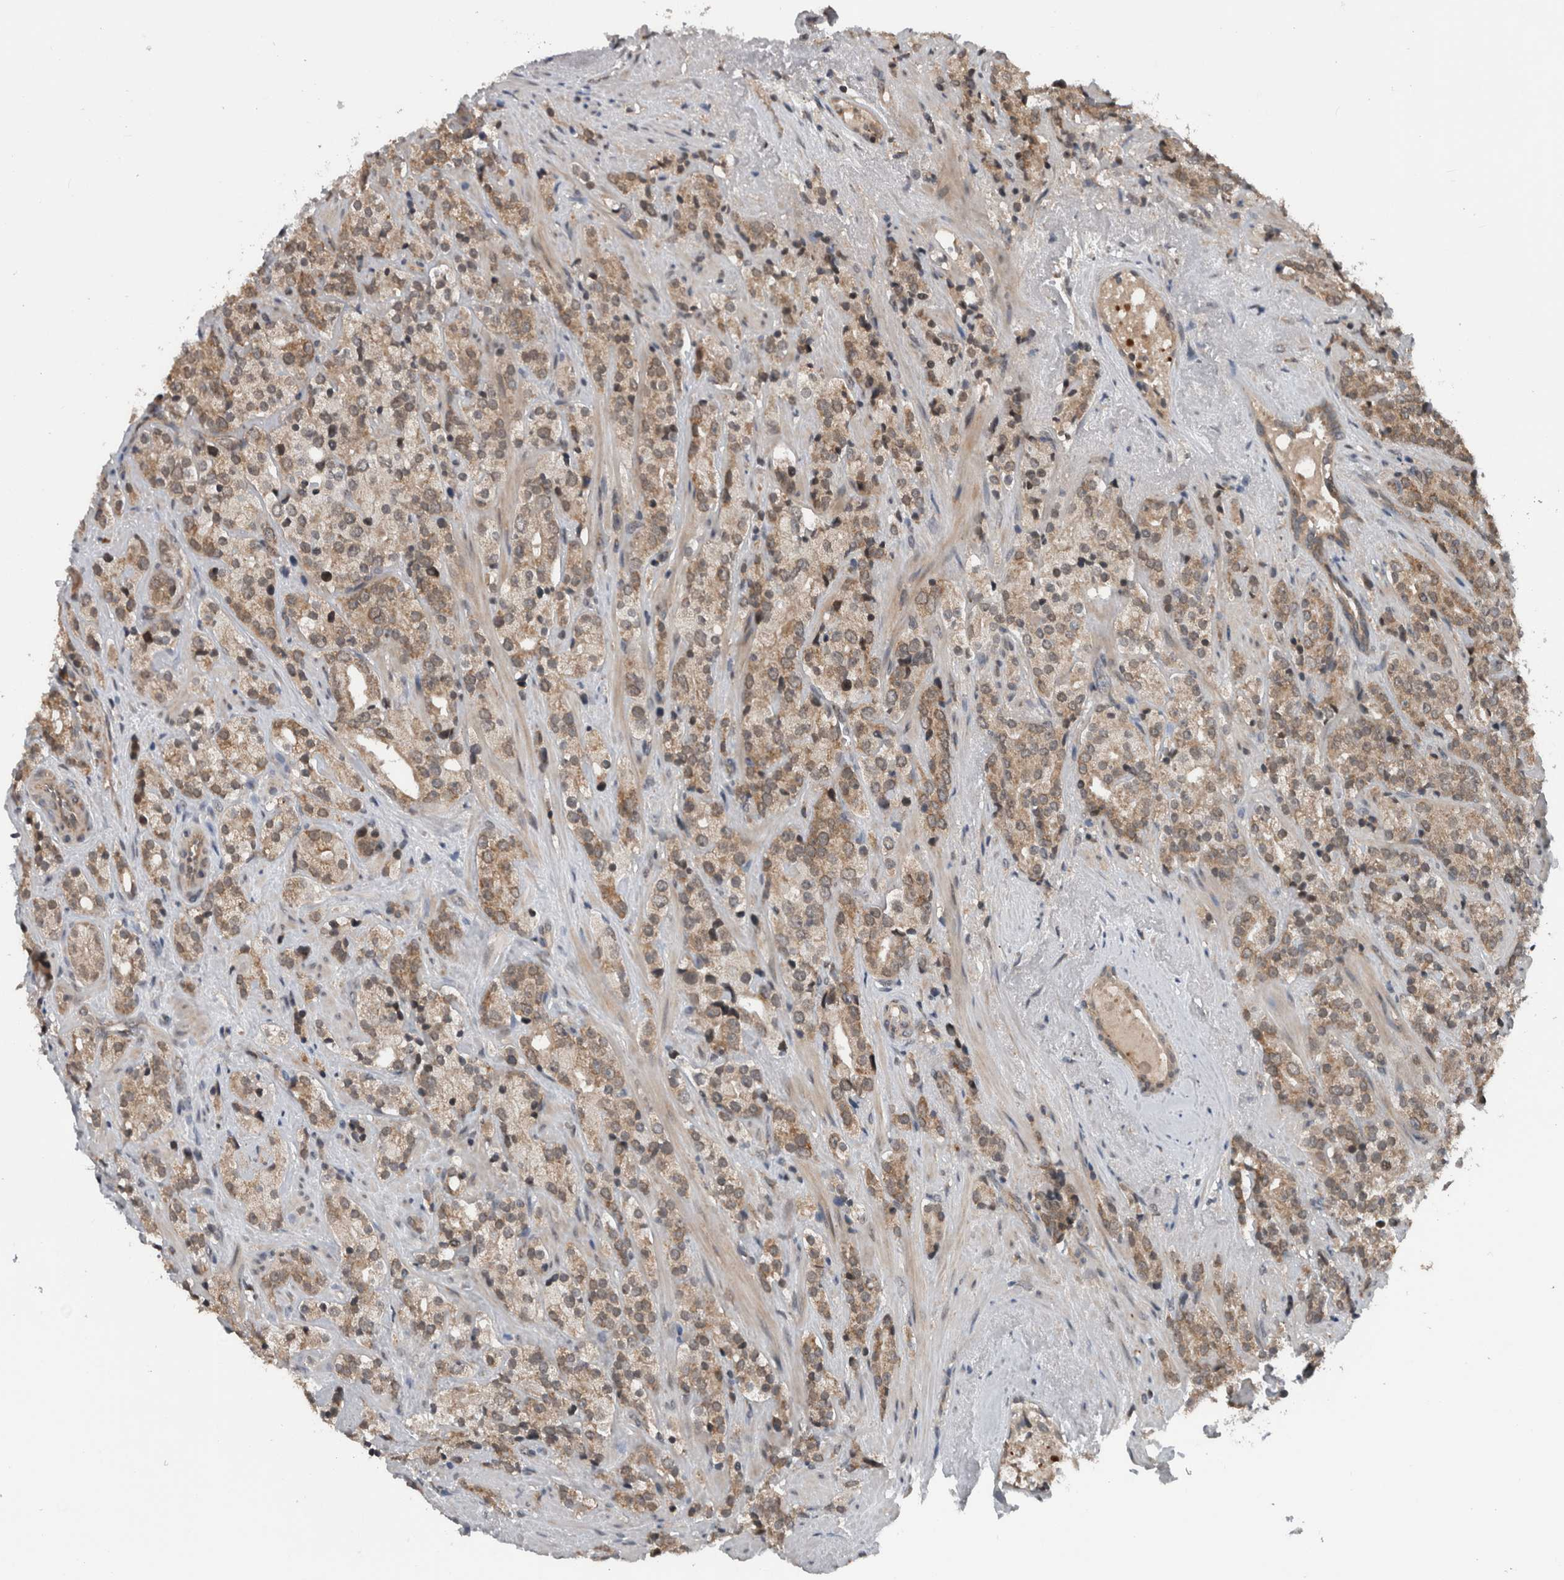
{"staining": {"intensity": "weak", "quantity": ">75%", "location": "cytoplasmic/membranous"}, "tissue": "prostate cancer", "cell_type": "Tumor cells", "image_type": "cancer", "snomed": [{"axis": "morphology", "description": "Adenocarcinoma, High grade"}, {"axis": "topography", "description": "Prostate"}], "caption": "Weak cytoplasmic/membranous positivity is identified in about >75% of tumor cells in adenocarcinoma (high-grade) (prostate).", "gene": "ENY2", "patient": {"sex": "male", "age": 71}}